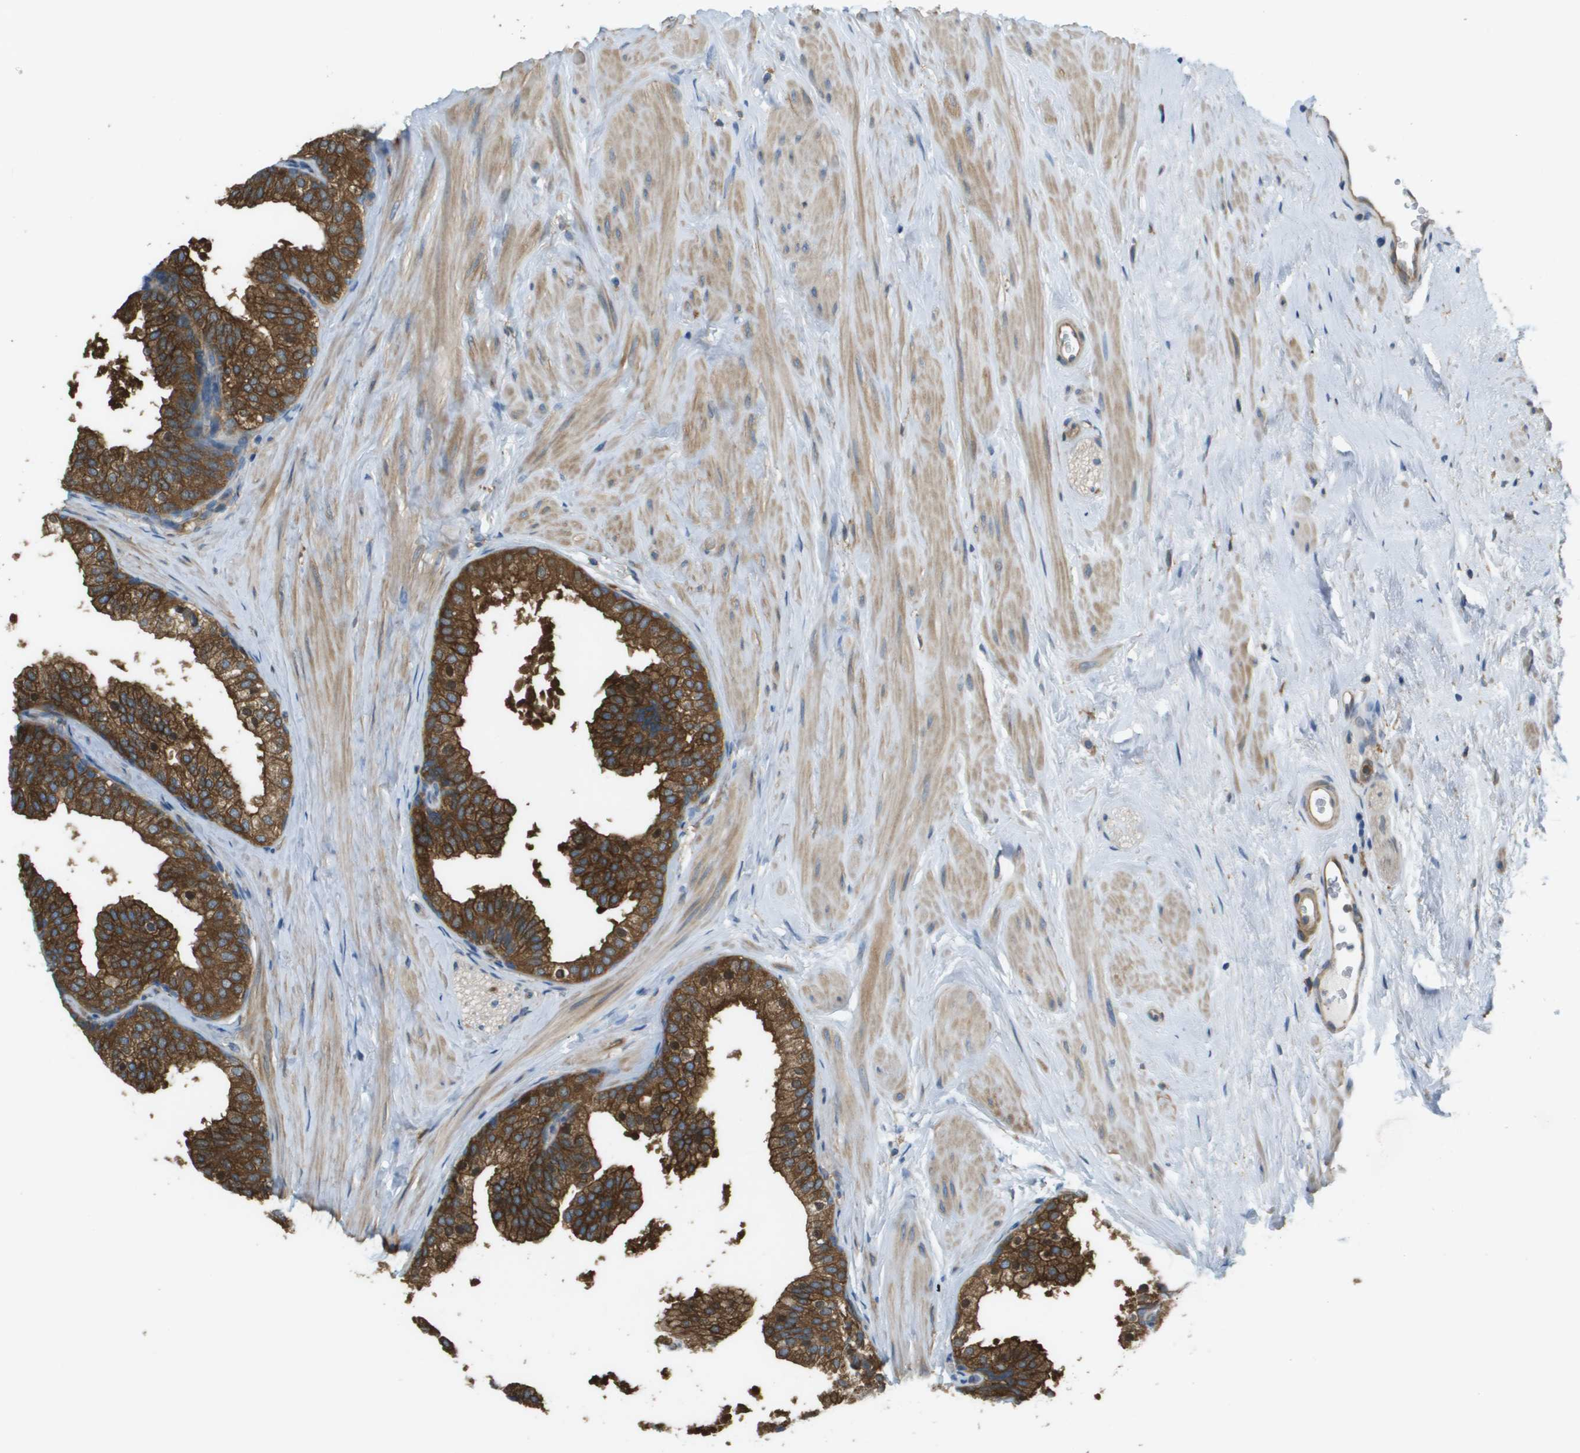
{"staining": {"intensity": "strong", "quantity": ">75%", "location": "cytoplasmic/membranous"}, "tissue": "prostate", "cell_type": "Glandular cells", "image_type": "normal", "snomed": [{"axis": "morphology", "description": "Normal tissue, NOS"}, {"axis": "topography", "description": "Prostate"}], "caption": "A brown stain labels strong cytoplasmic/membranous expression of a protein in glandular cells of normal prostate. (DAB IHC with brightfield microscopy, high magnification).", "gene": "CORO1B", "patient": {"sex": "male", "age": 60}}